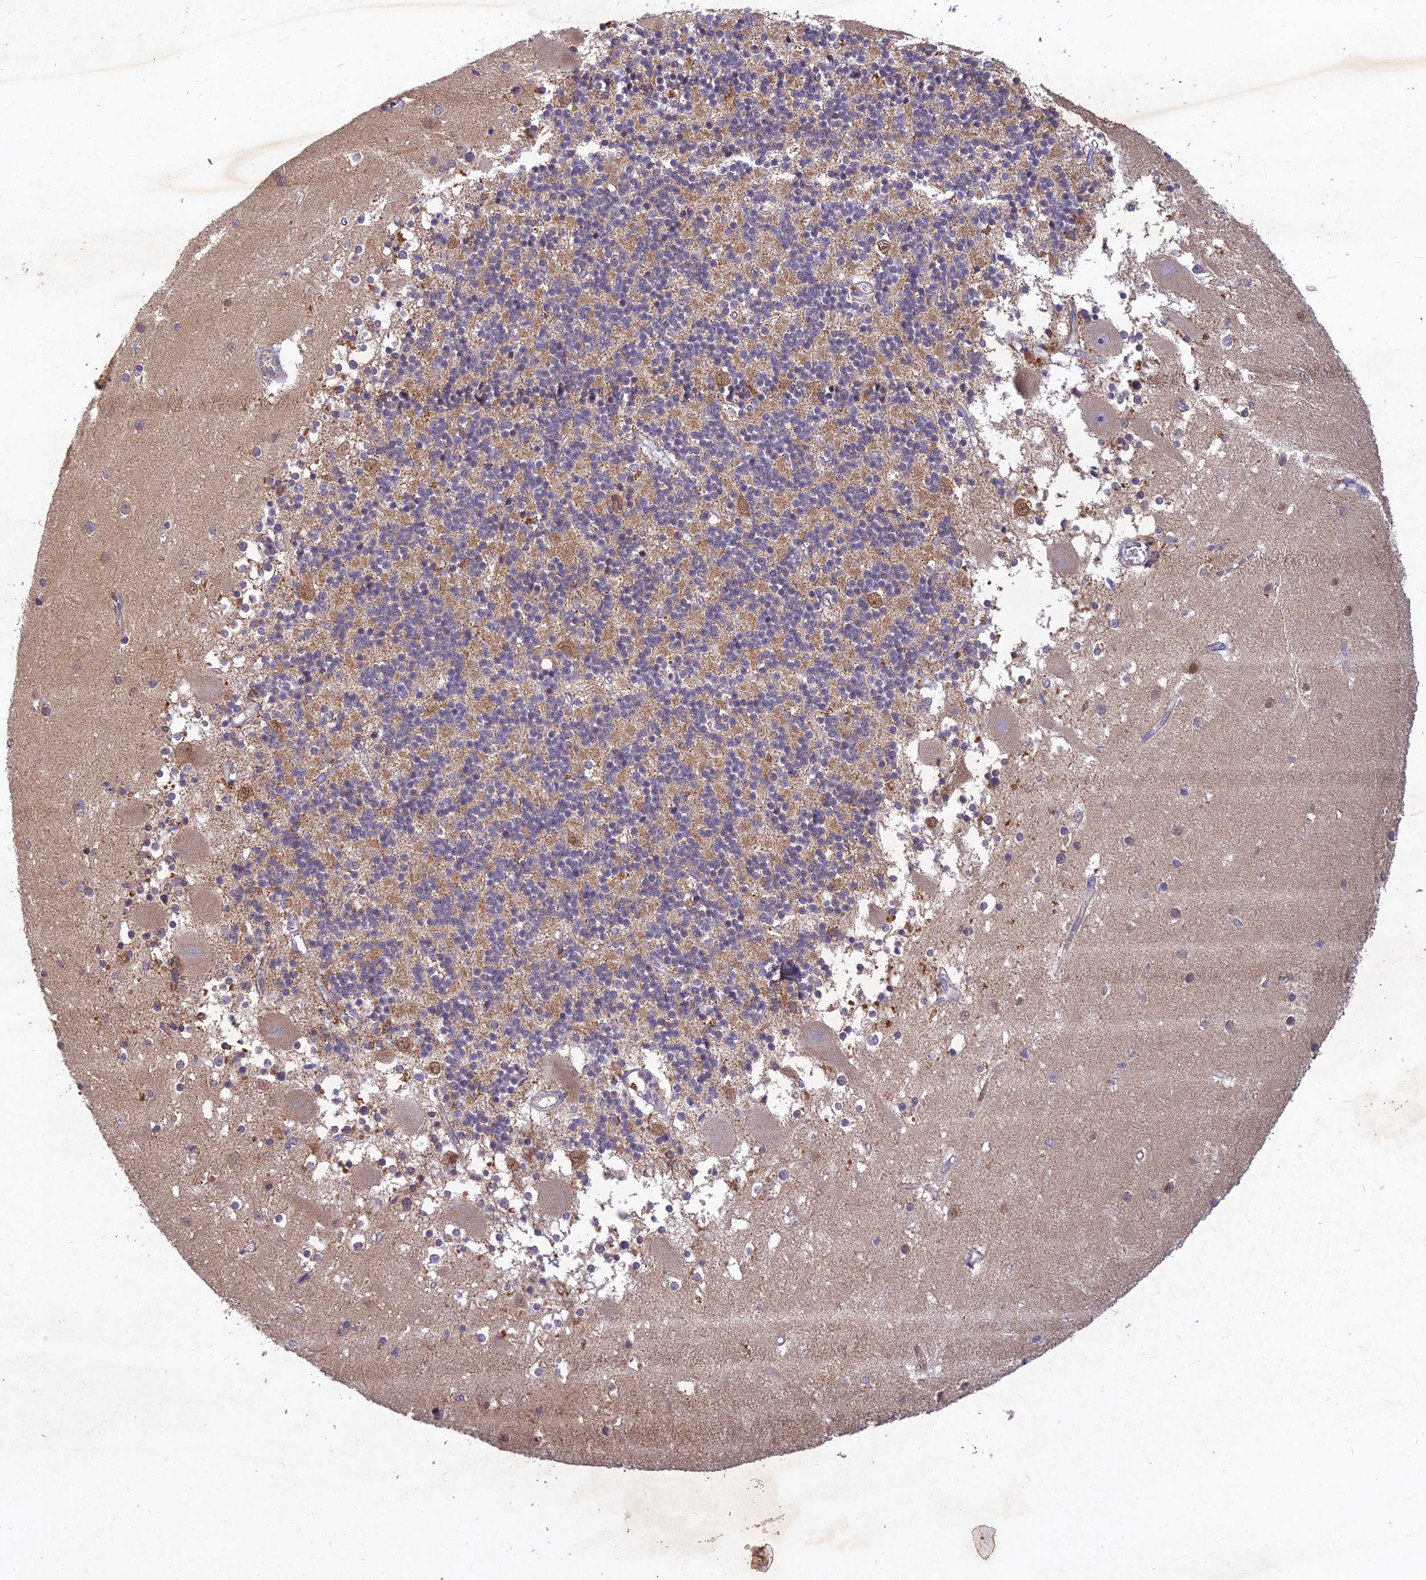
{"staining": {"intensity": "weak", "quantity": "25%-75%", "location": "cytoplasmic/membranous"}, "tissue": "cerebellum", "cell_type": "Cells in granular layer", "image_type": "normal", "snomed": [{"axis": "morphology", "description": "Normal tissue, NOS"}, {"axis": "topography", "description": "Cerebellum"}], "caption": "A high-resolution histopathology image shows IHC staining of normal cerebellum, which exhibits weak cytoplasmic/membranous staining in about 25%-75% of cells in granular layer. Immunohistochemistry stains the protein in brown and the nuclei are stained blue.", "gene": "RELCH", "patient": {"sex": "male", "age": 54}}